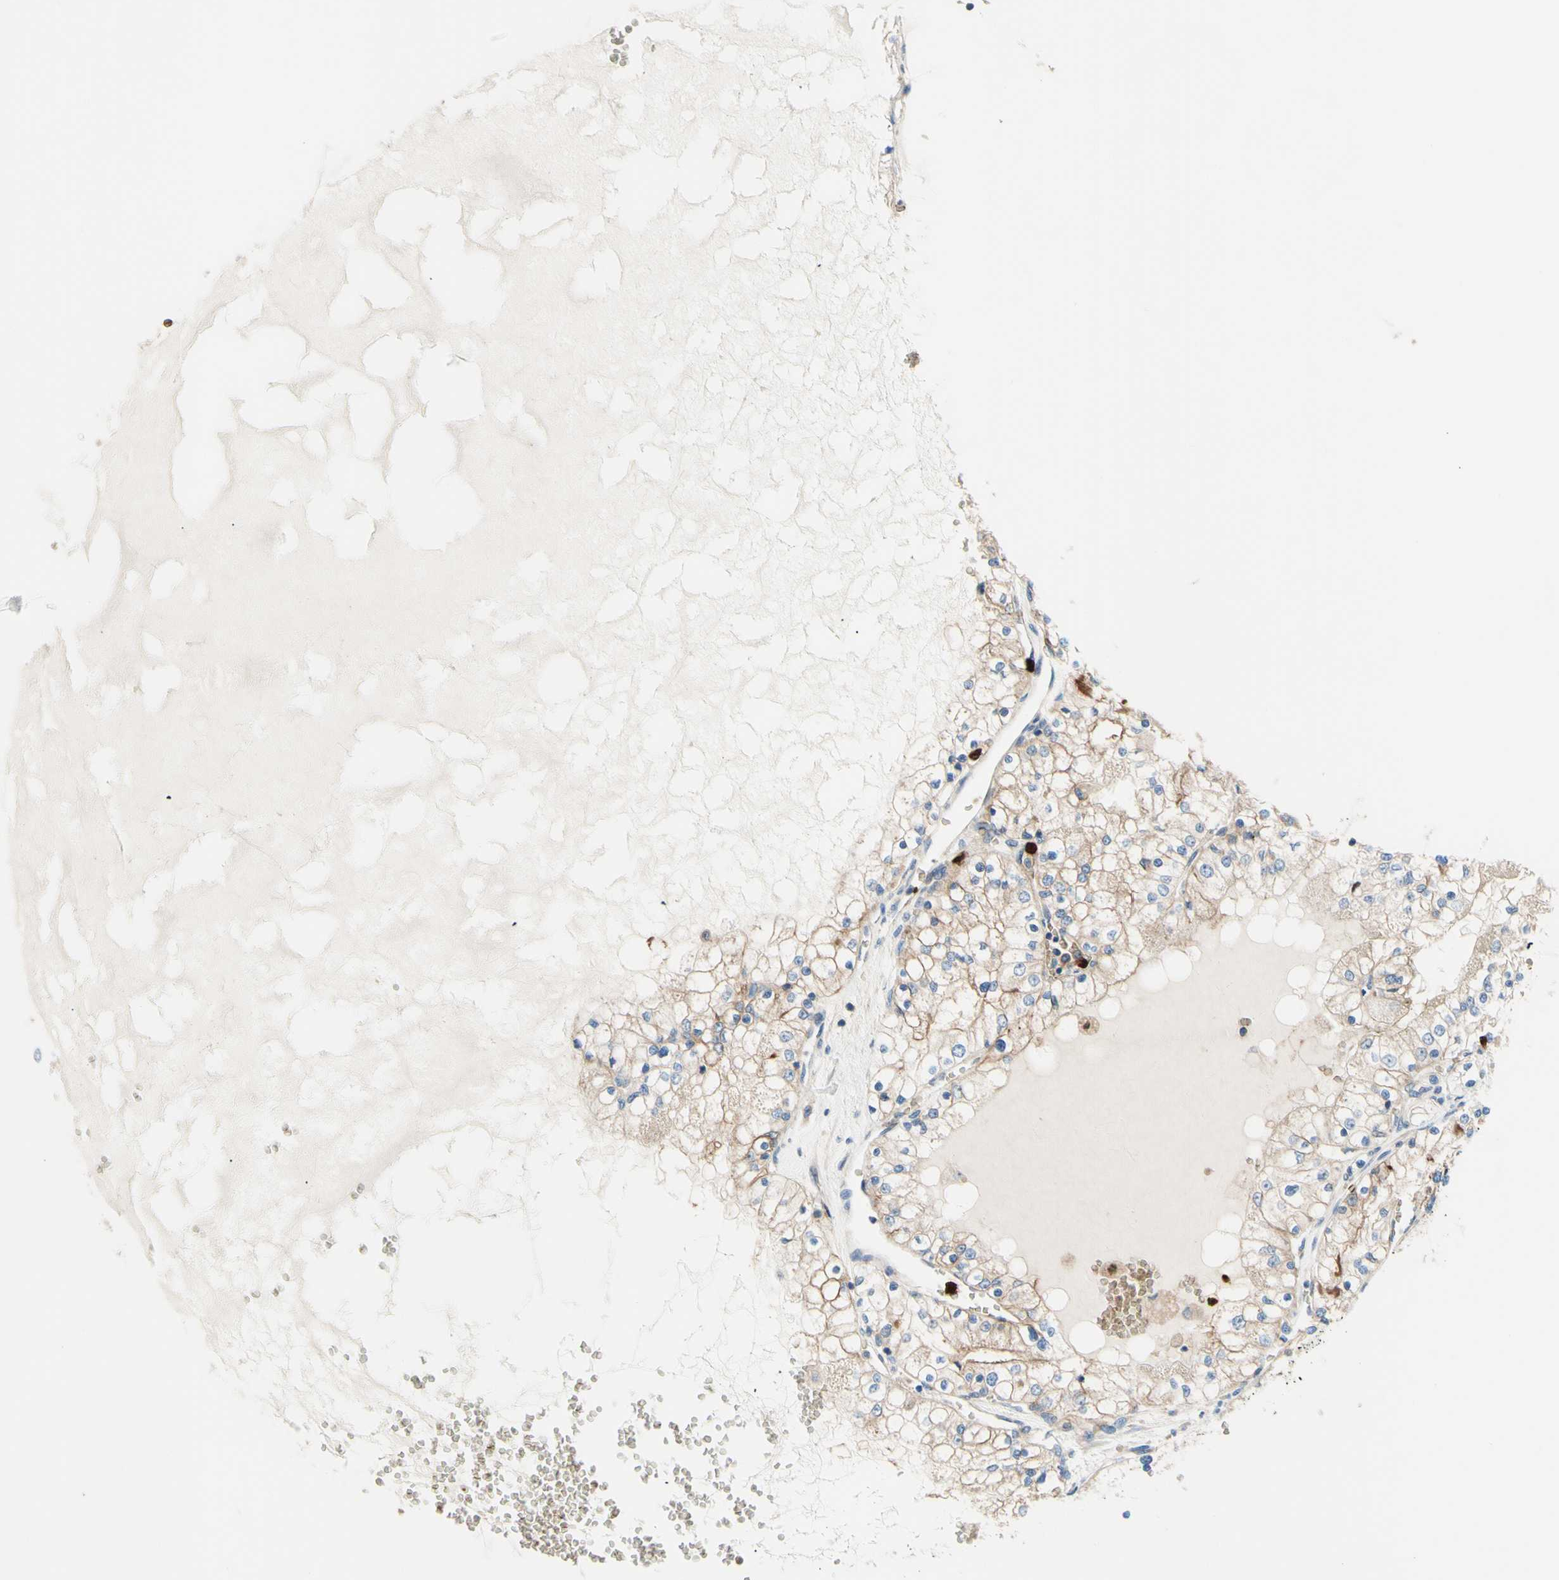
{"staining": {"intensity": "weak", "quantity": ">75%", "location": "cytoplasmic/membranous"}, "tissue": "renal cancer", "cell_type": "Tumor cells", "image_type": "cancer", "snomed": [{"axis": "morphology", "description": "Adenocarcinoma, NOS"}, {"axis": "topography", "description": "Kidney"}], "caption": "Tumor cells reveal low levels of weak cytoplasmic/membranous positivity in about >75% of cells in human renal cancer.", "gene": "USP9X", "patient": {"sex": "male", "age": 68}}